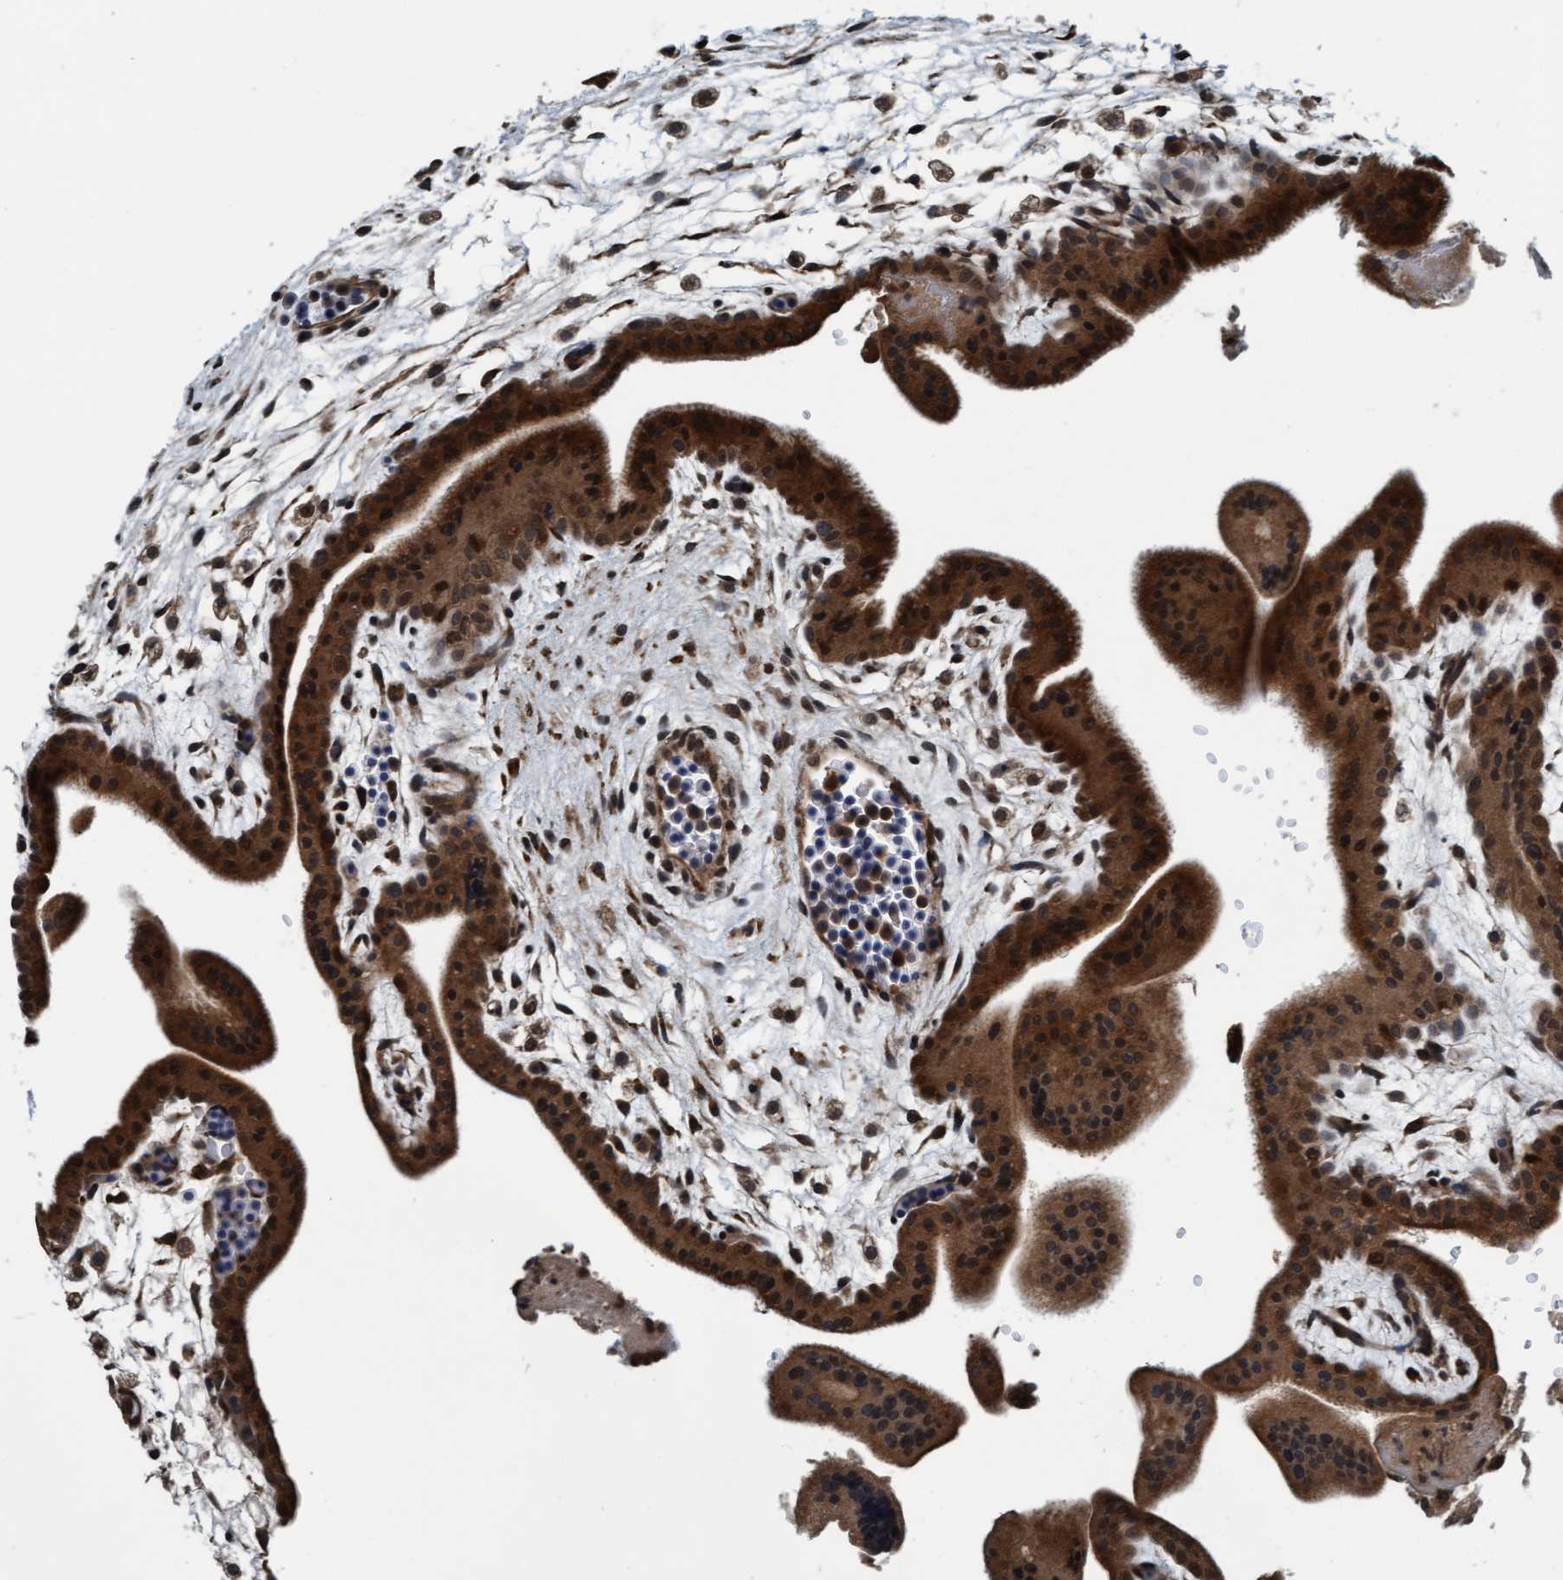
{"staining": {"intensity": "strong", "quantity": ">75%", "location": "cytoplasmic/membranous,nuclear"}, "tissue": "placenta", "cell_type": "Trophoblastic cells", "image_type": "normal", "snomed": [{"axis": "morphology", "description": "Normal tissue, NOS"}, {"axis": "topography", "description": "Placenta"}], "caption": "This image shows immunohistochemistry staining of benign human placenta, with high strong cytoplasmic/membranous,nuclear staining in about >75% of trophoblastic cells.", "gene": "WASF1", "patient": {"sex": "female", "age": 35}}